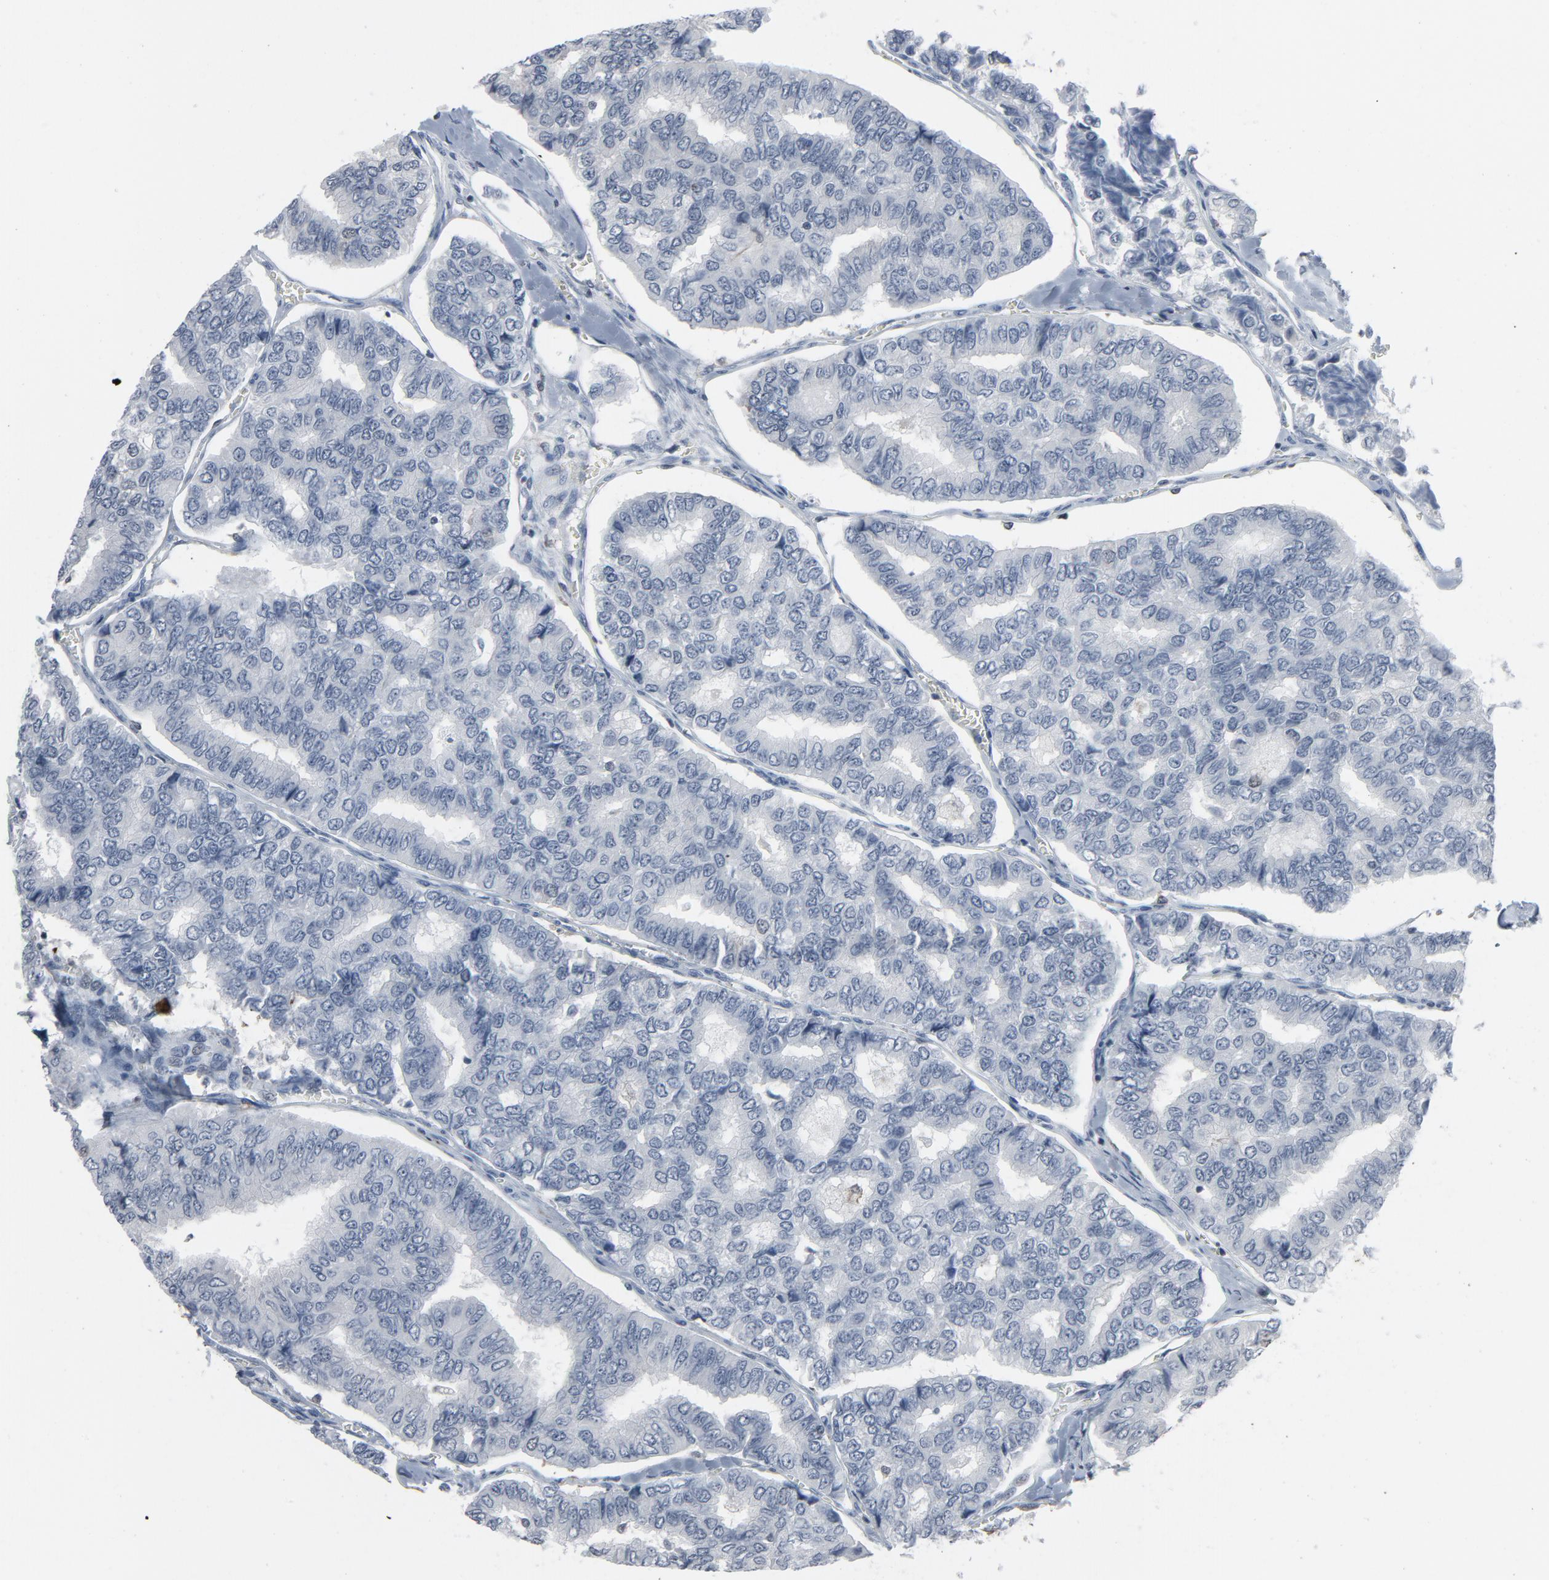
{"staining": {"intensity": "negative", "quantity": "none", "location": "none"}, "tissue": "thyroid cancer", "cell_type": "Tumor cells", "image_type": "cancer", "snomed": [{"axis": "morphology", "description": "Papillary adenocarcinoma, NOS"}, {"axis": "topography", "description": "Thyroid gland"}], "caption": "Immunohistochemistry image of neoplastic tissue: papillary adenocarcinoma (thyroid) stained with DAB shows no significant protein expression in tumor cells.", "gene": "STAT5A", "patient": {"sex": "female", "age": 35}}